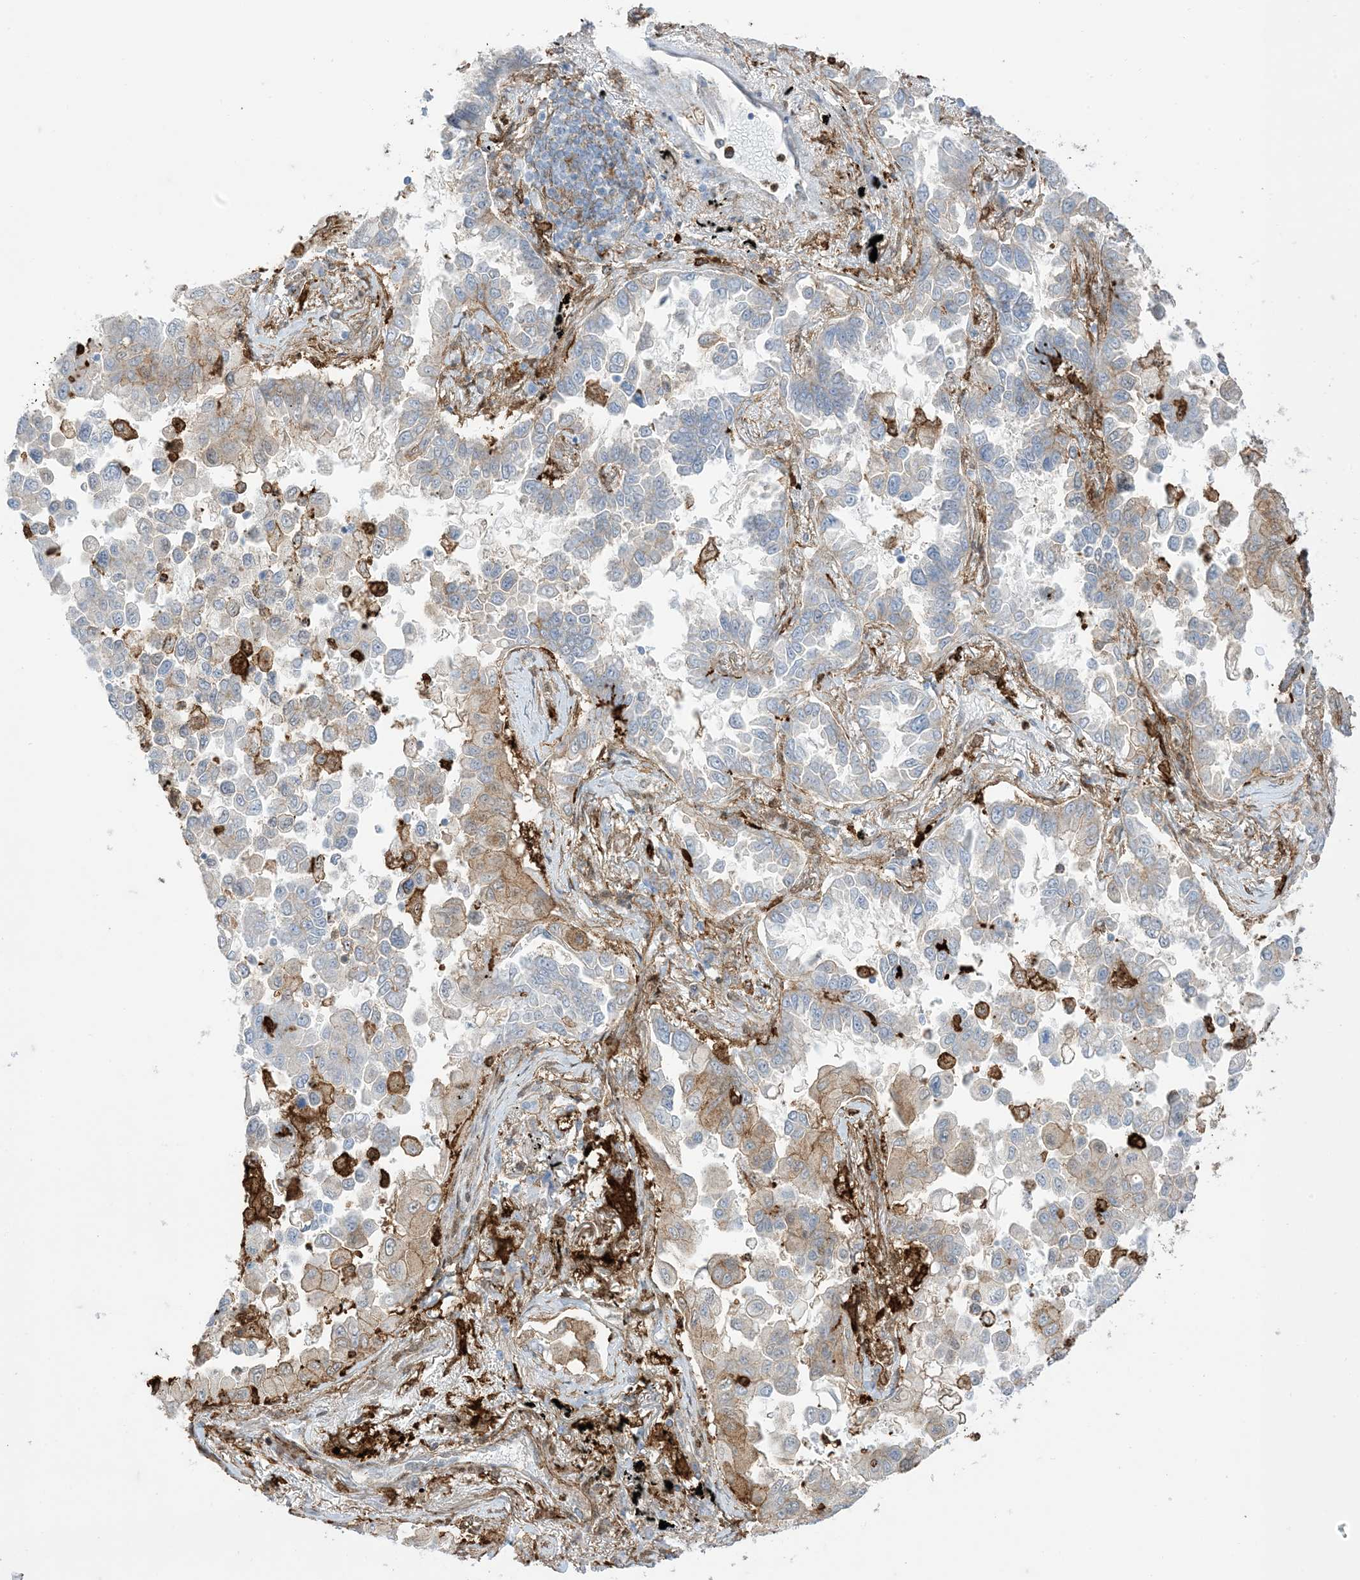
{"staining": {"intensity": "moderate", "quantity": "<25%", "location": "cytoplasmic/membranous"}, "tissue": "lung cancer", "cell_type": "Tumor cells", "image_type": "cancer", "snomed": [{"axis": "morphology", "description": "Adenocarcinoma, NOS"}, {"axis": "topography", "description": "Lung"}], "caption": "This is an image of IHC staining of lung cancer, which shows moderate staining in the cytoplasmic/membranous of tumor cells.", "gene": "GSN", "patient": {"sex": "female", "age": 67}}